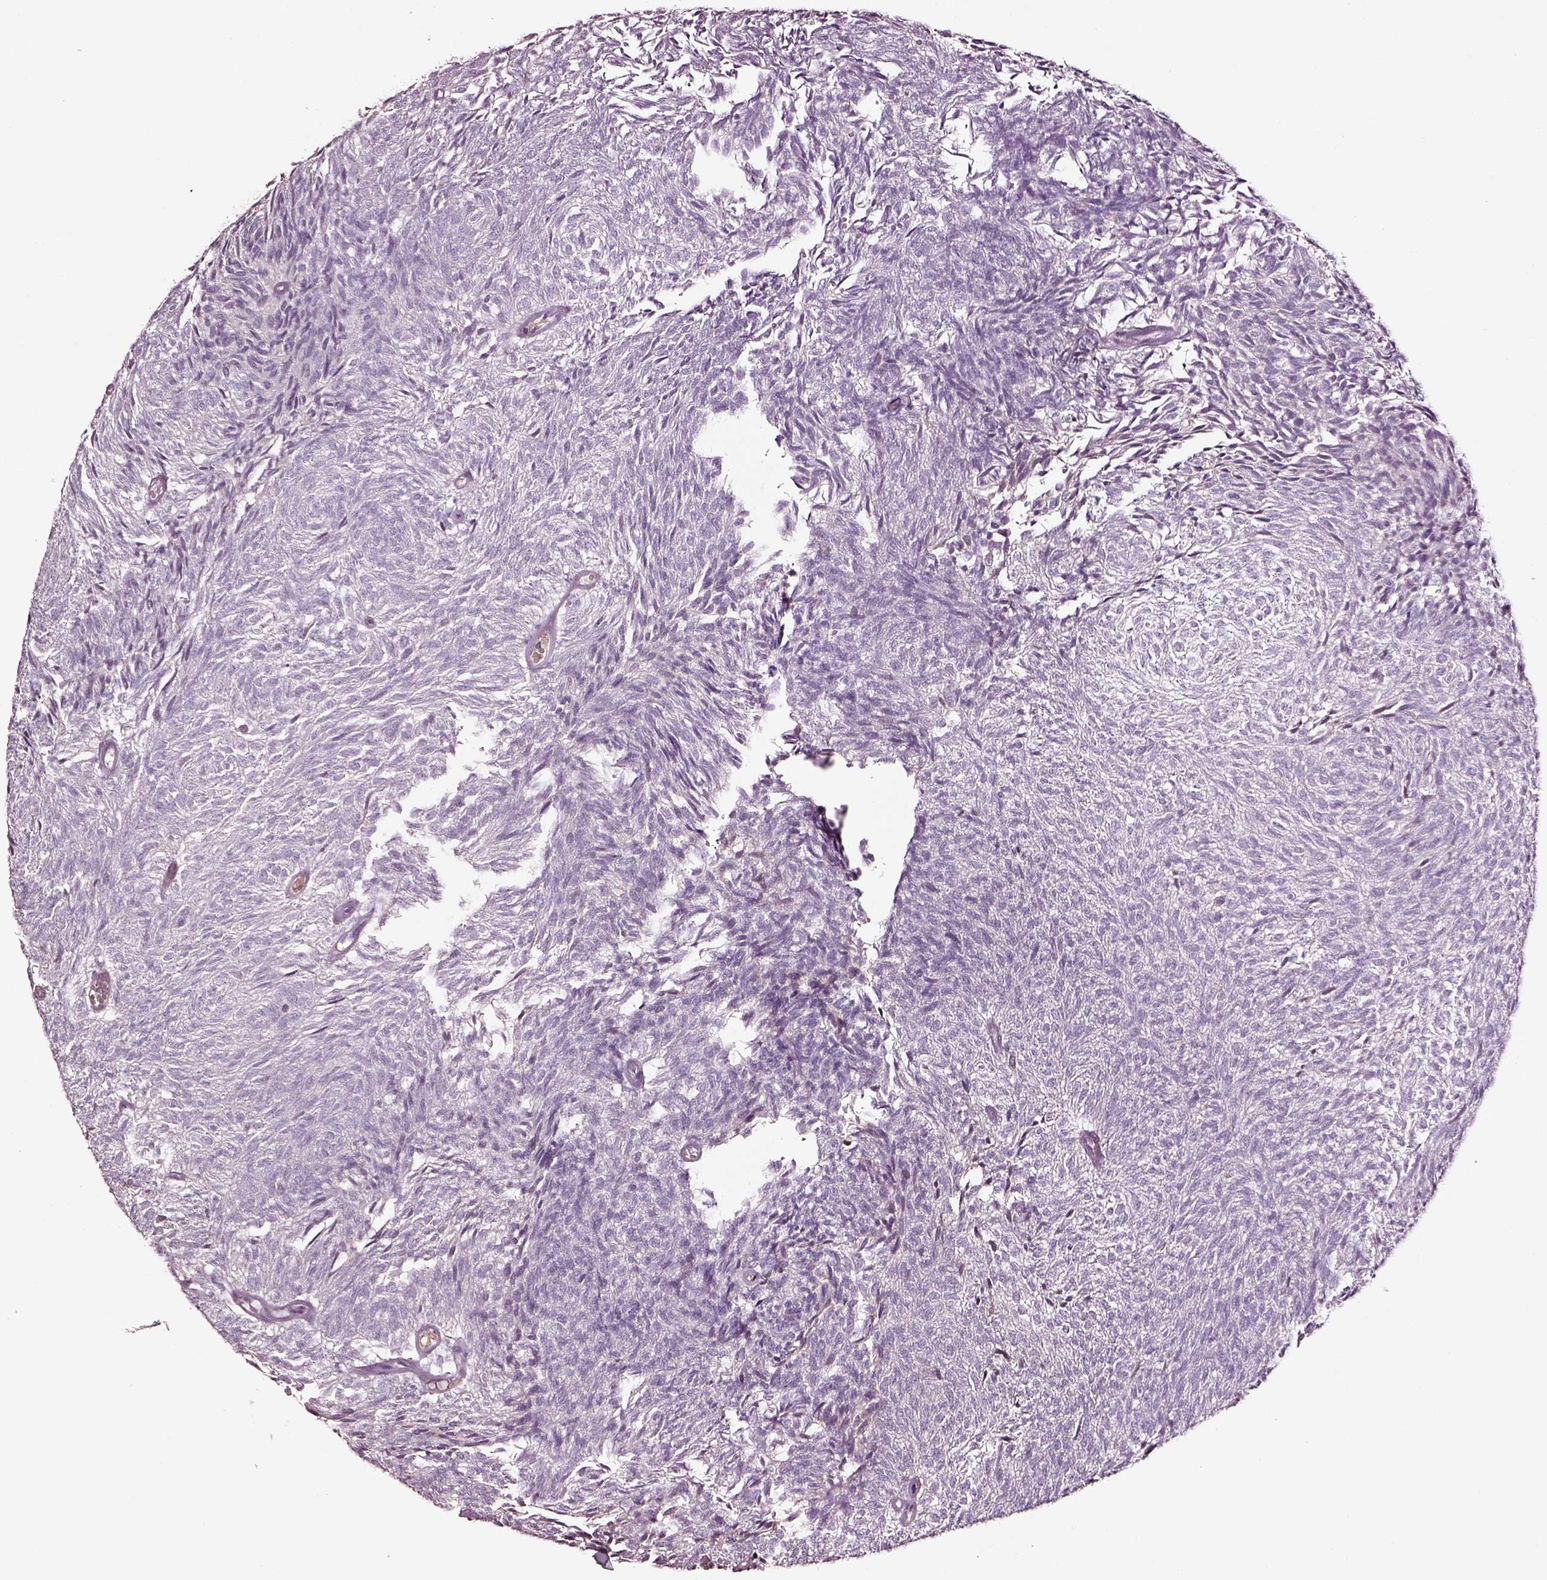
{"staining": {"intensity": "negative", "quantity": "none", "location": "none"}, "tissue": "urothelial cancer", "cell_type": "Tumor cells", "image_type": "cancer", "snomed": [{"axis": "morphology", "description": "Urothelial carcinoma, Low grade"}, {"axis": "topography", "description": "Urinary bladder"}], "caption": "Immunohistochemistry (IHC) of human urothelial cancer shows no staining in tumor cells.", "gene": "SMIM17", "patient": {"sex": "male", "age": 77}}